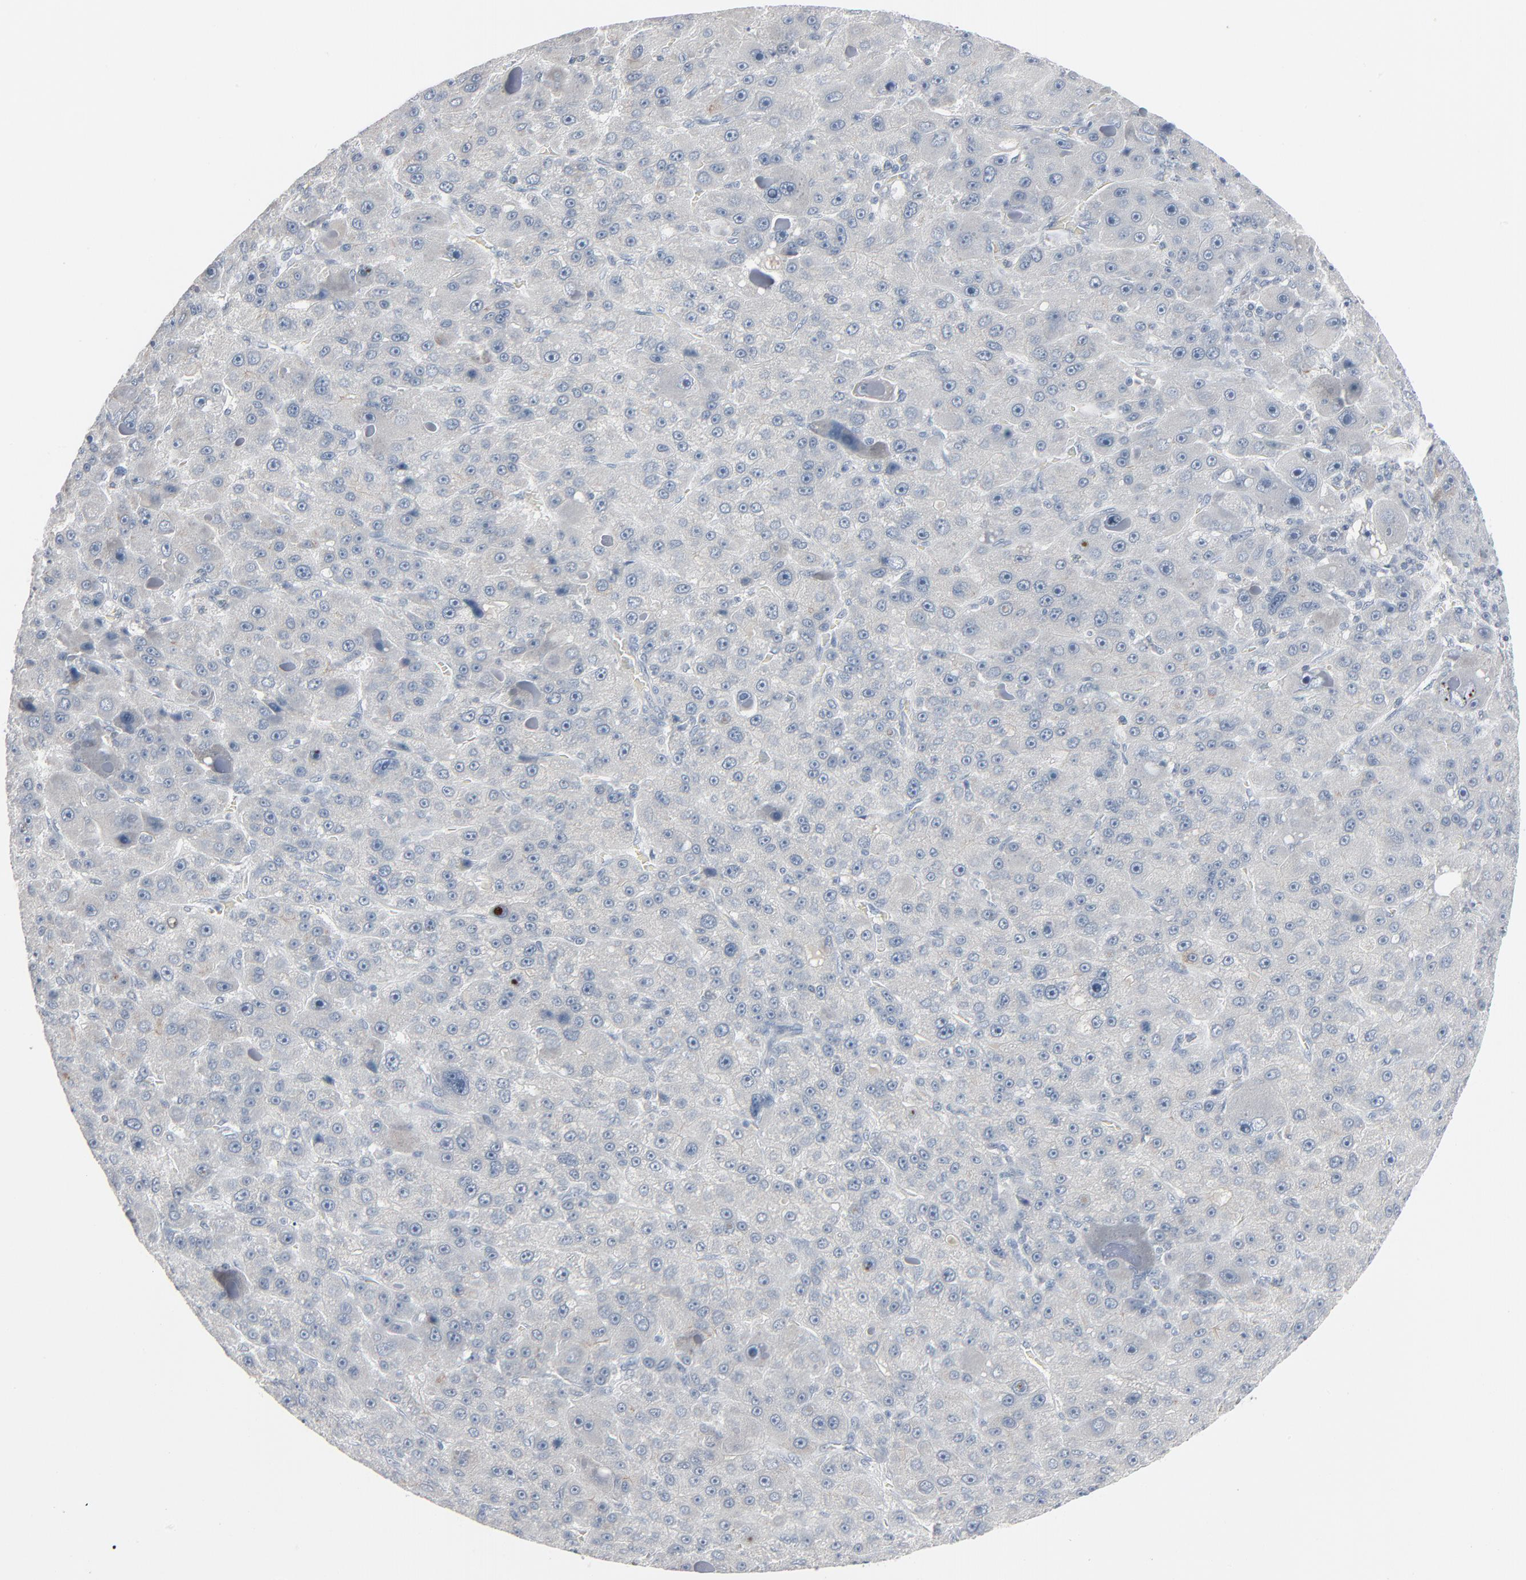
{"staining": {"intensity": "negative", "quantity": "none", "location": "none"}, "tissue": "liver cancer", "cell_type": "Tumor cells", "image_type": "cancer", "snomed": [{"axis": "morphology", "description": "Carcinoma, Hepatocellular, NOS"}, {"axis": "topography", "description": "Liver"}], "caption": "Image shows no protein positivity in tumor cells of liver hepatocellular carcinoma tissue.", "gene": "SAGE1", "patient": {"sex": "male", "age": 76}}